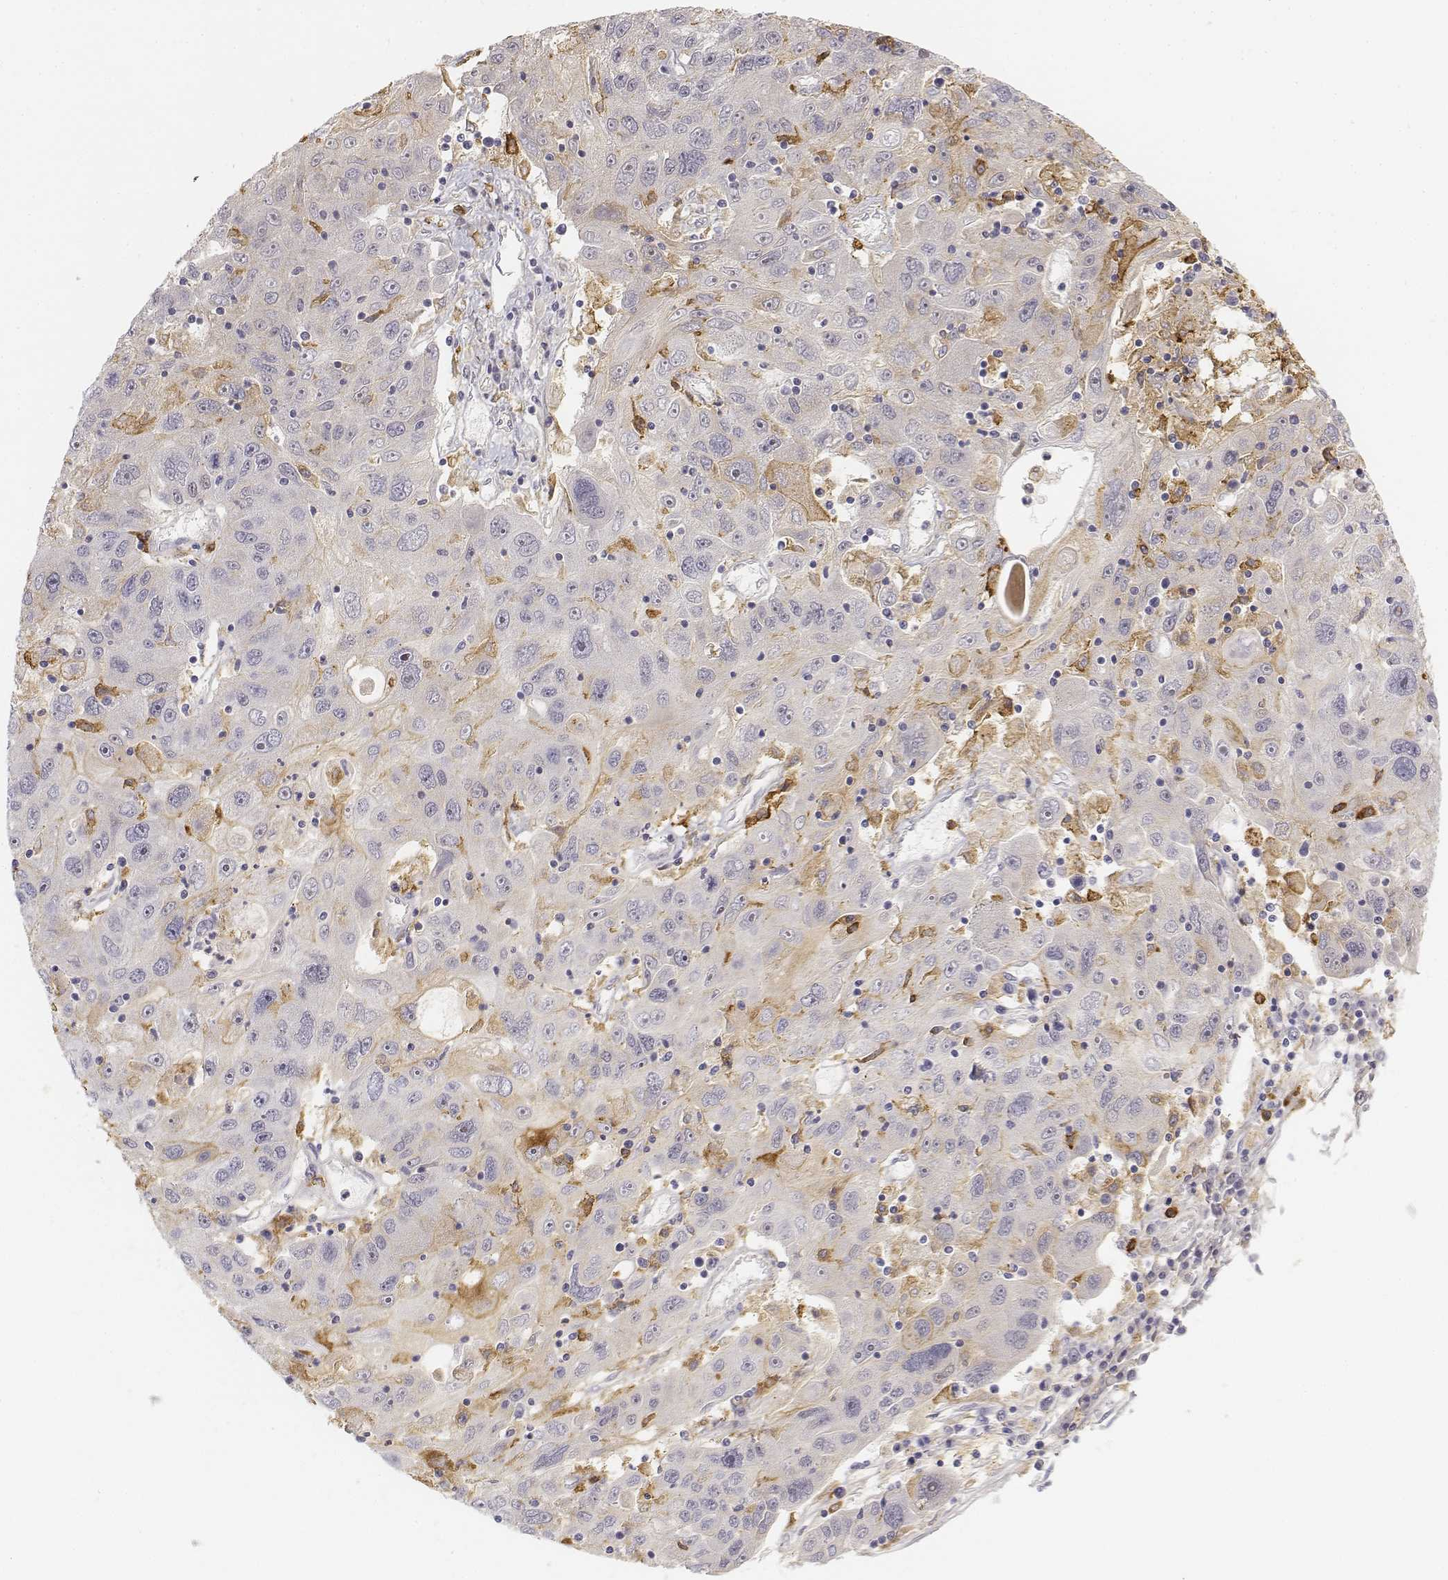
{"staining": {"intensity": "negative", "quantity": "none", "location": "none"}, "tissue": "stomach cancer", "cell_type": "Tumor cells", "image_type": "cancer", "snomed": [{"axis": "morphology", "description": "Adenocarcinoma, NOS"}, {"axis": "topography", "description": "Stomach"}], "caption": "Stomach cancer was stained to show a protein in brown. There is no significant positivity in tumor cells.", "gene": "CD14", "patient": {"sex": "male", "age": 56}}